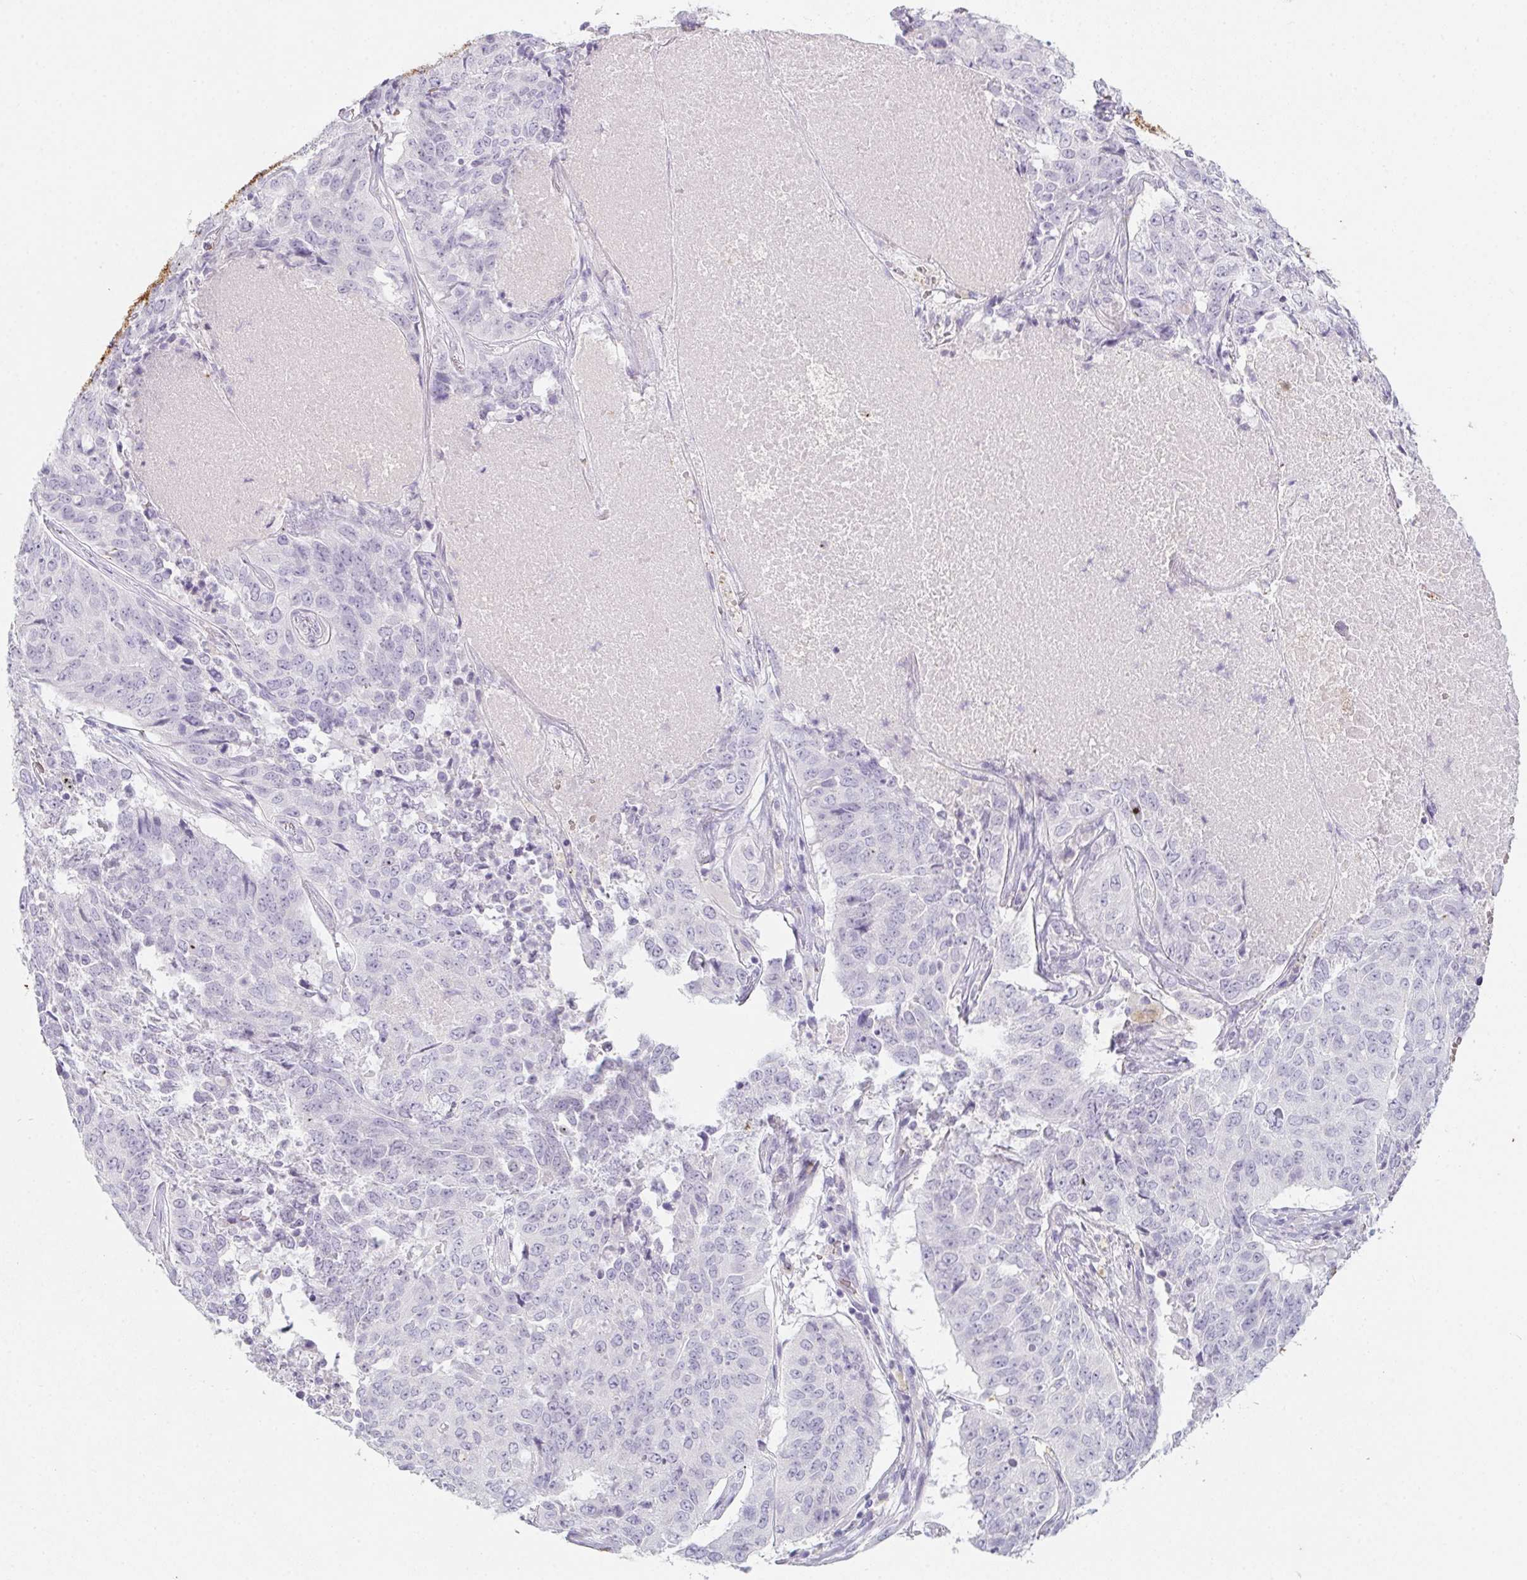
{"staining": {"intensity": "negative", "quantity": "none", "location": "none"}, "tissue": "lung cancer", "cell_type": "Tumor cells", "image_type": "cancer", "snomed": [{"axis": "morphology", "description": "Normal tissue, NOS"}, {"axis": "morphology", "description": "Squamous cell carcinoma, NOS"}, {"axis": "topography", "description": "Bronchus"}, {"axis": "topography", "description": "Lung"}], "caption": "Image shows no significant protein expression in tumor cells of squamous cell carcinoma (lung). (DAB immunohistochemistry with hematoxylin counter stain).", "gene": "DCD", "patient": {"sex": "male", "age": 64}}